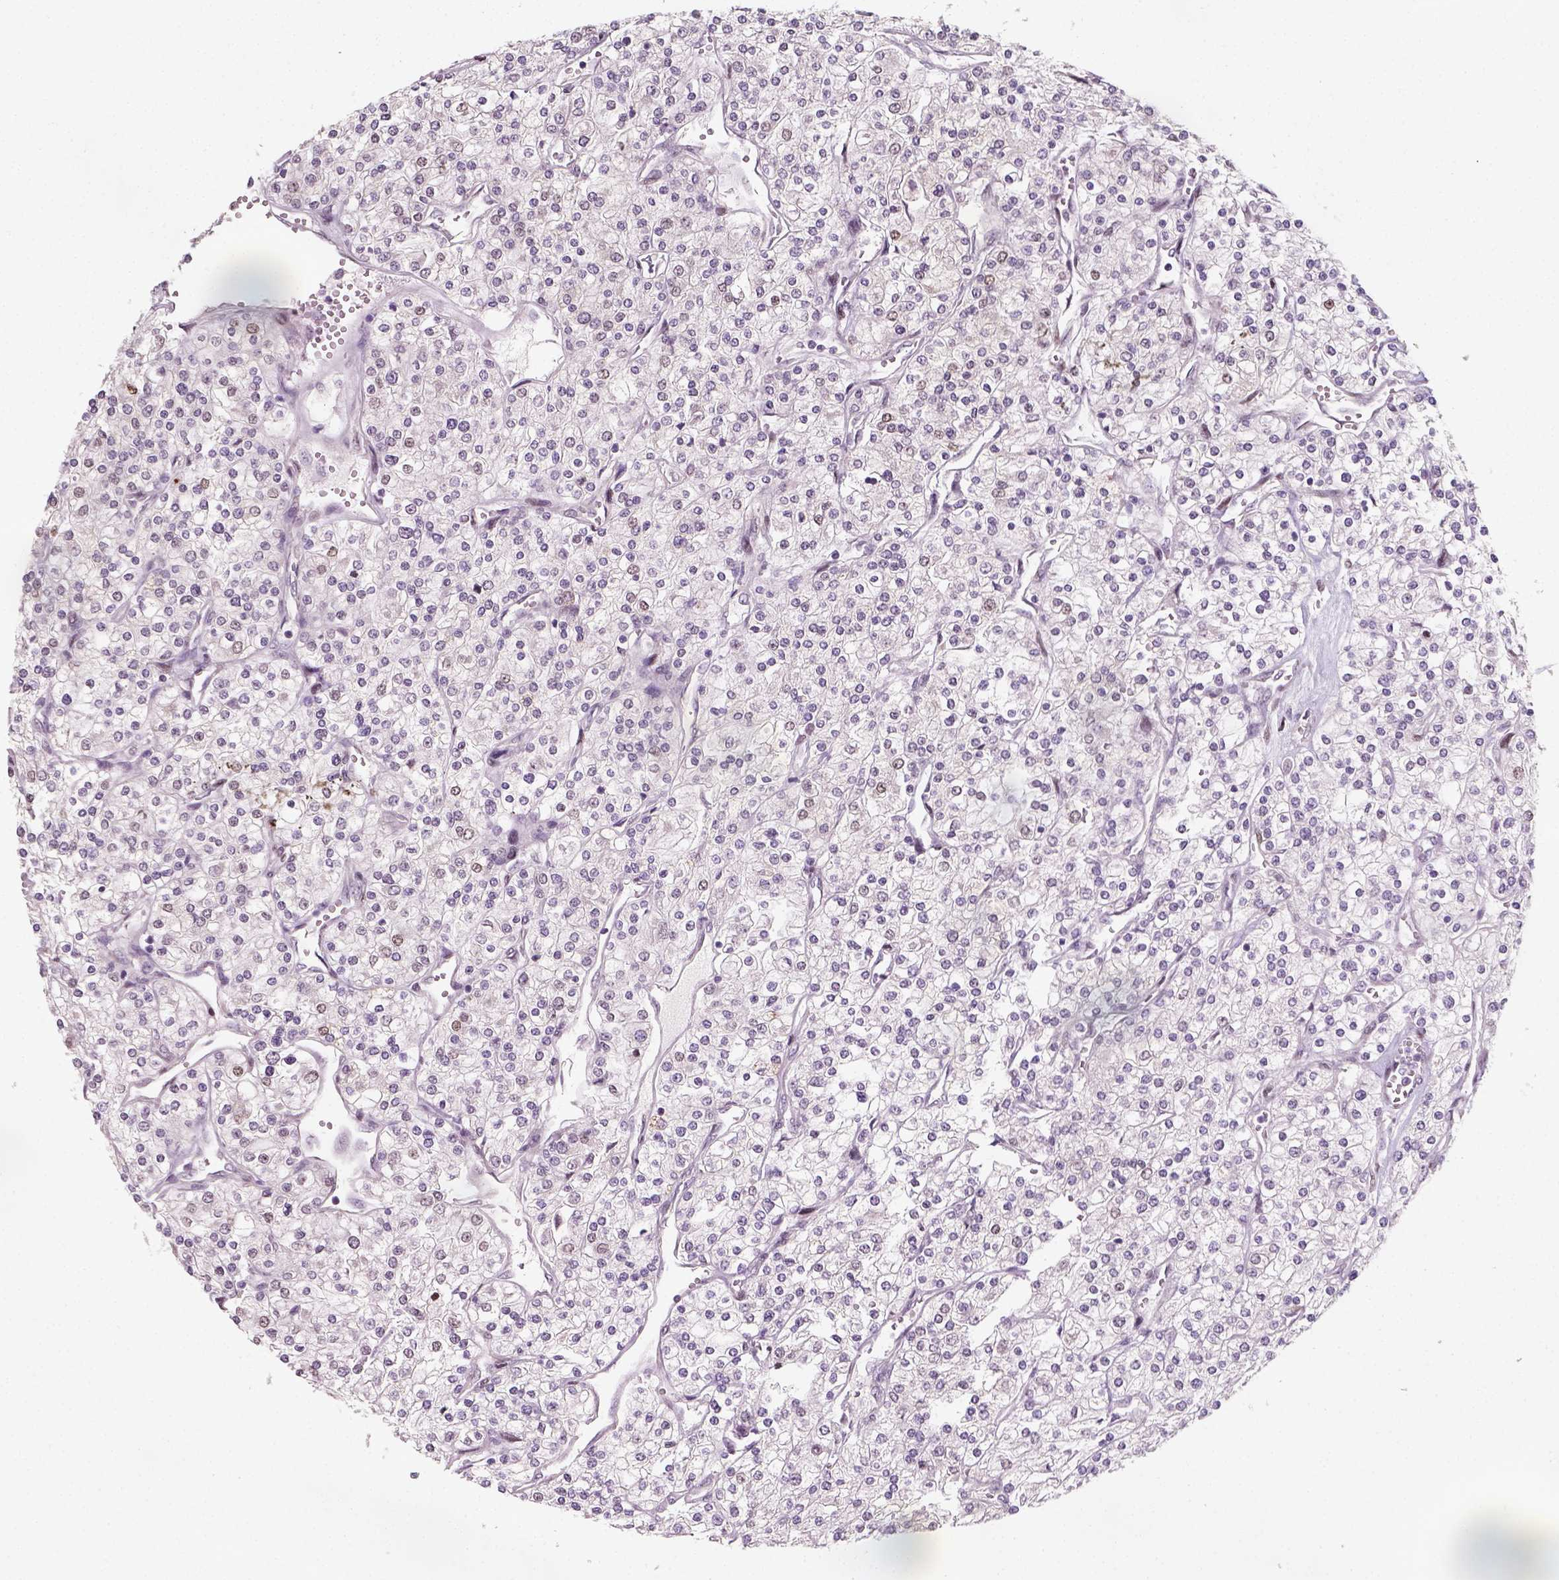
{"staining": {"intensity": "negative", "quantity": "none", "location": "none"}, "tissue": "renal cancer", "cell_type": "Tumor cells", "image_type": "cancer", "snomed": [{"axis": "morphology", "description": "Adenocarcinoma, NOS"}, {"axis": "topography", "description": "Kidney"}], "caption": "DAB (3,3'-diaminobenzidine) immunohistochemical staining of human renal adenocarcinoma reveals no significant positivity in tumor cells.", "gene": "C1orf112", "patient": {"sex": "male", "age": 80}}